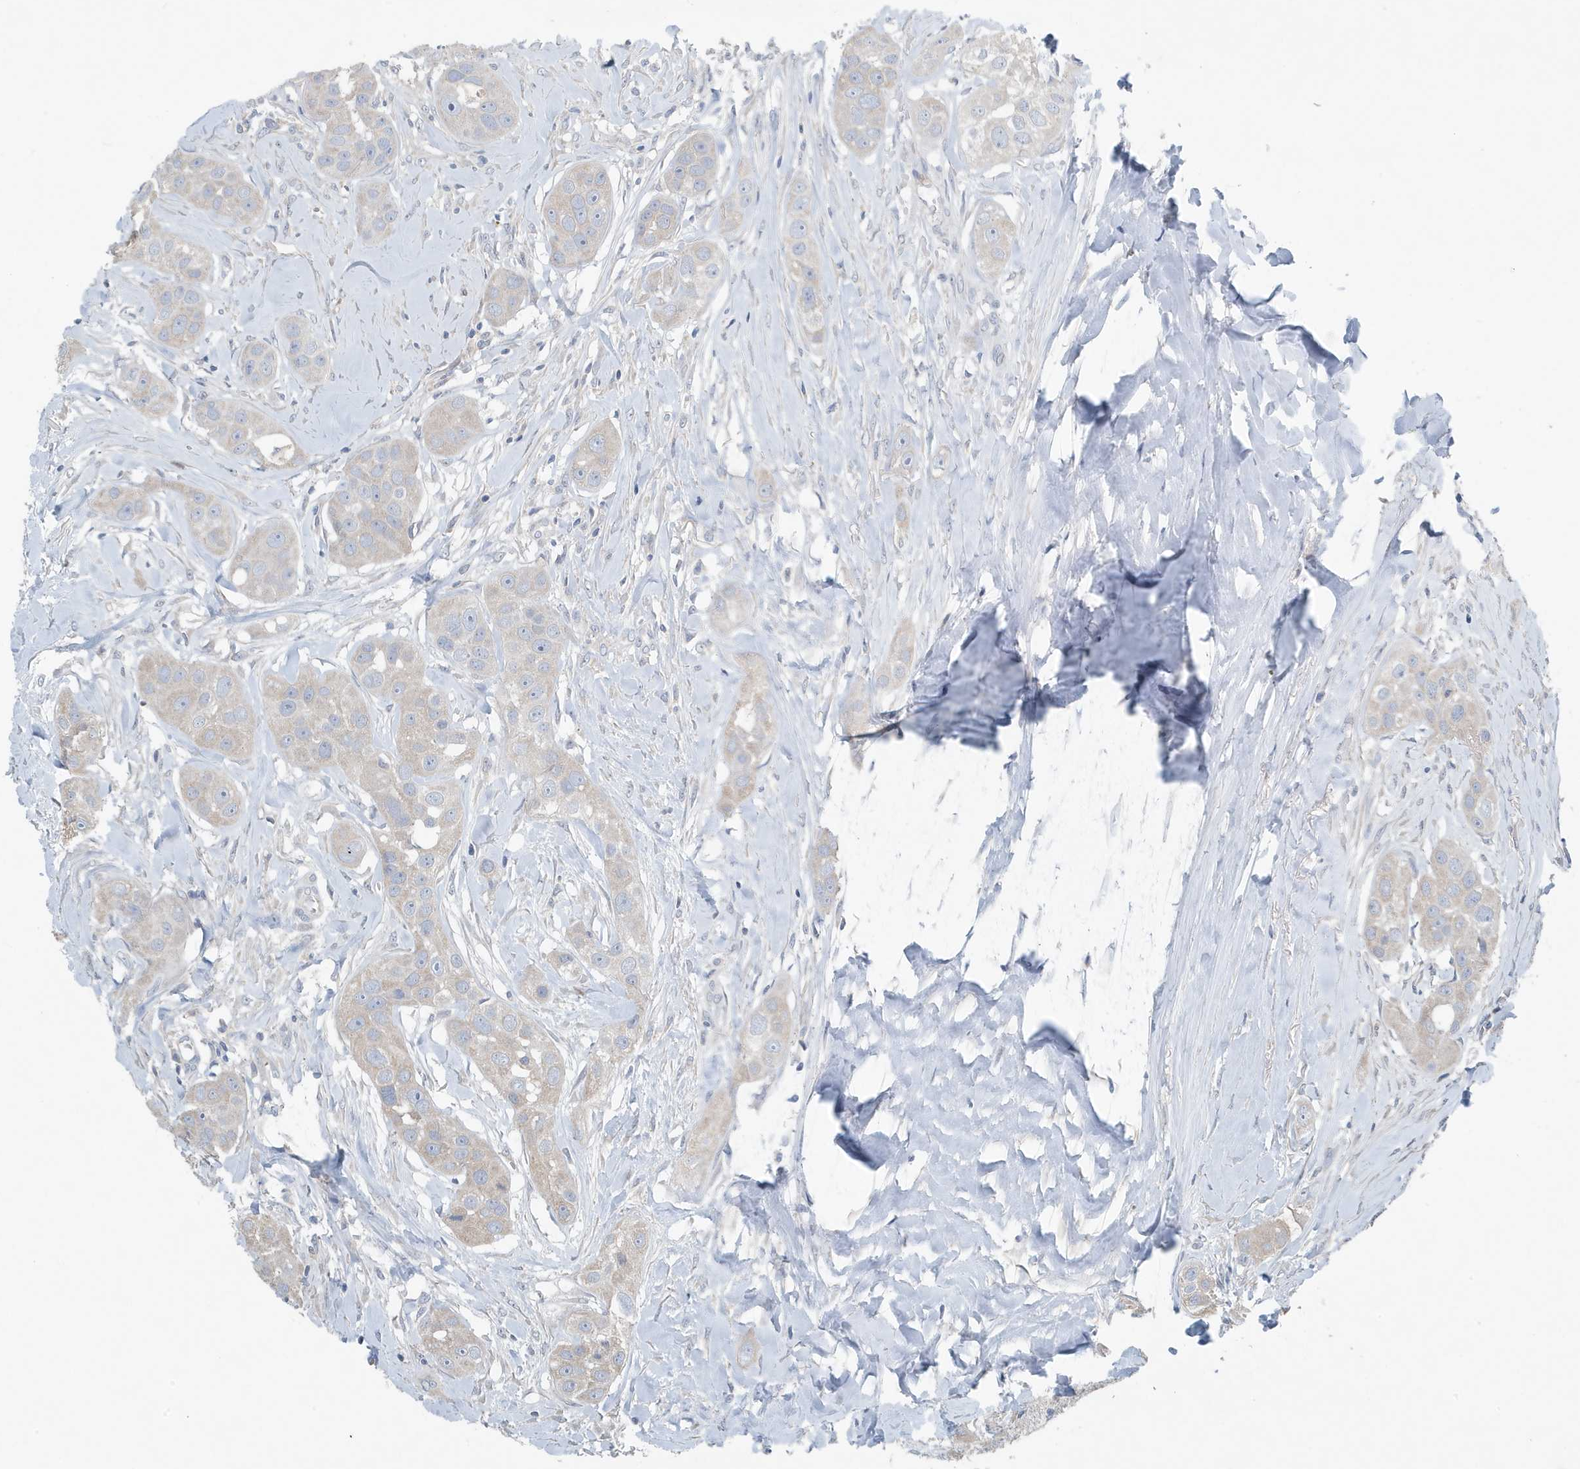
{"staining": {"intensity": "negative", "quantity": "none", "location": "none"}, "tissue": "head and neck cancer", "cell_type": "Tumor cells", "image_type": "cancer", "snomed": [{"axis": "morphology", "description": "Normal tissue, NOS"}, {"axis": "morphology", "description": "Squamous cell carcinoma, NOS"}, {"axis": "topography", "description": "Skeletal muscle"}, {"axis": "topography", "description": "Head-Neck"}], "caption": "Immunohistochemistry (IHC) of human head and neck squamous cell carcinoma exhibits no staining in tumor cells. (DAB (3,3'-diaminobenzidine) immunohistochemistry with hematoxylin counter stain).", "gene": "UGT2B4", "patient": {"sex": "male", "age": 51}}